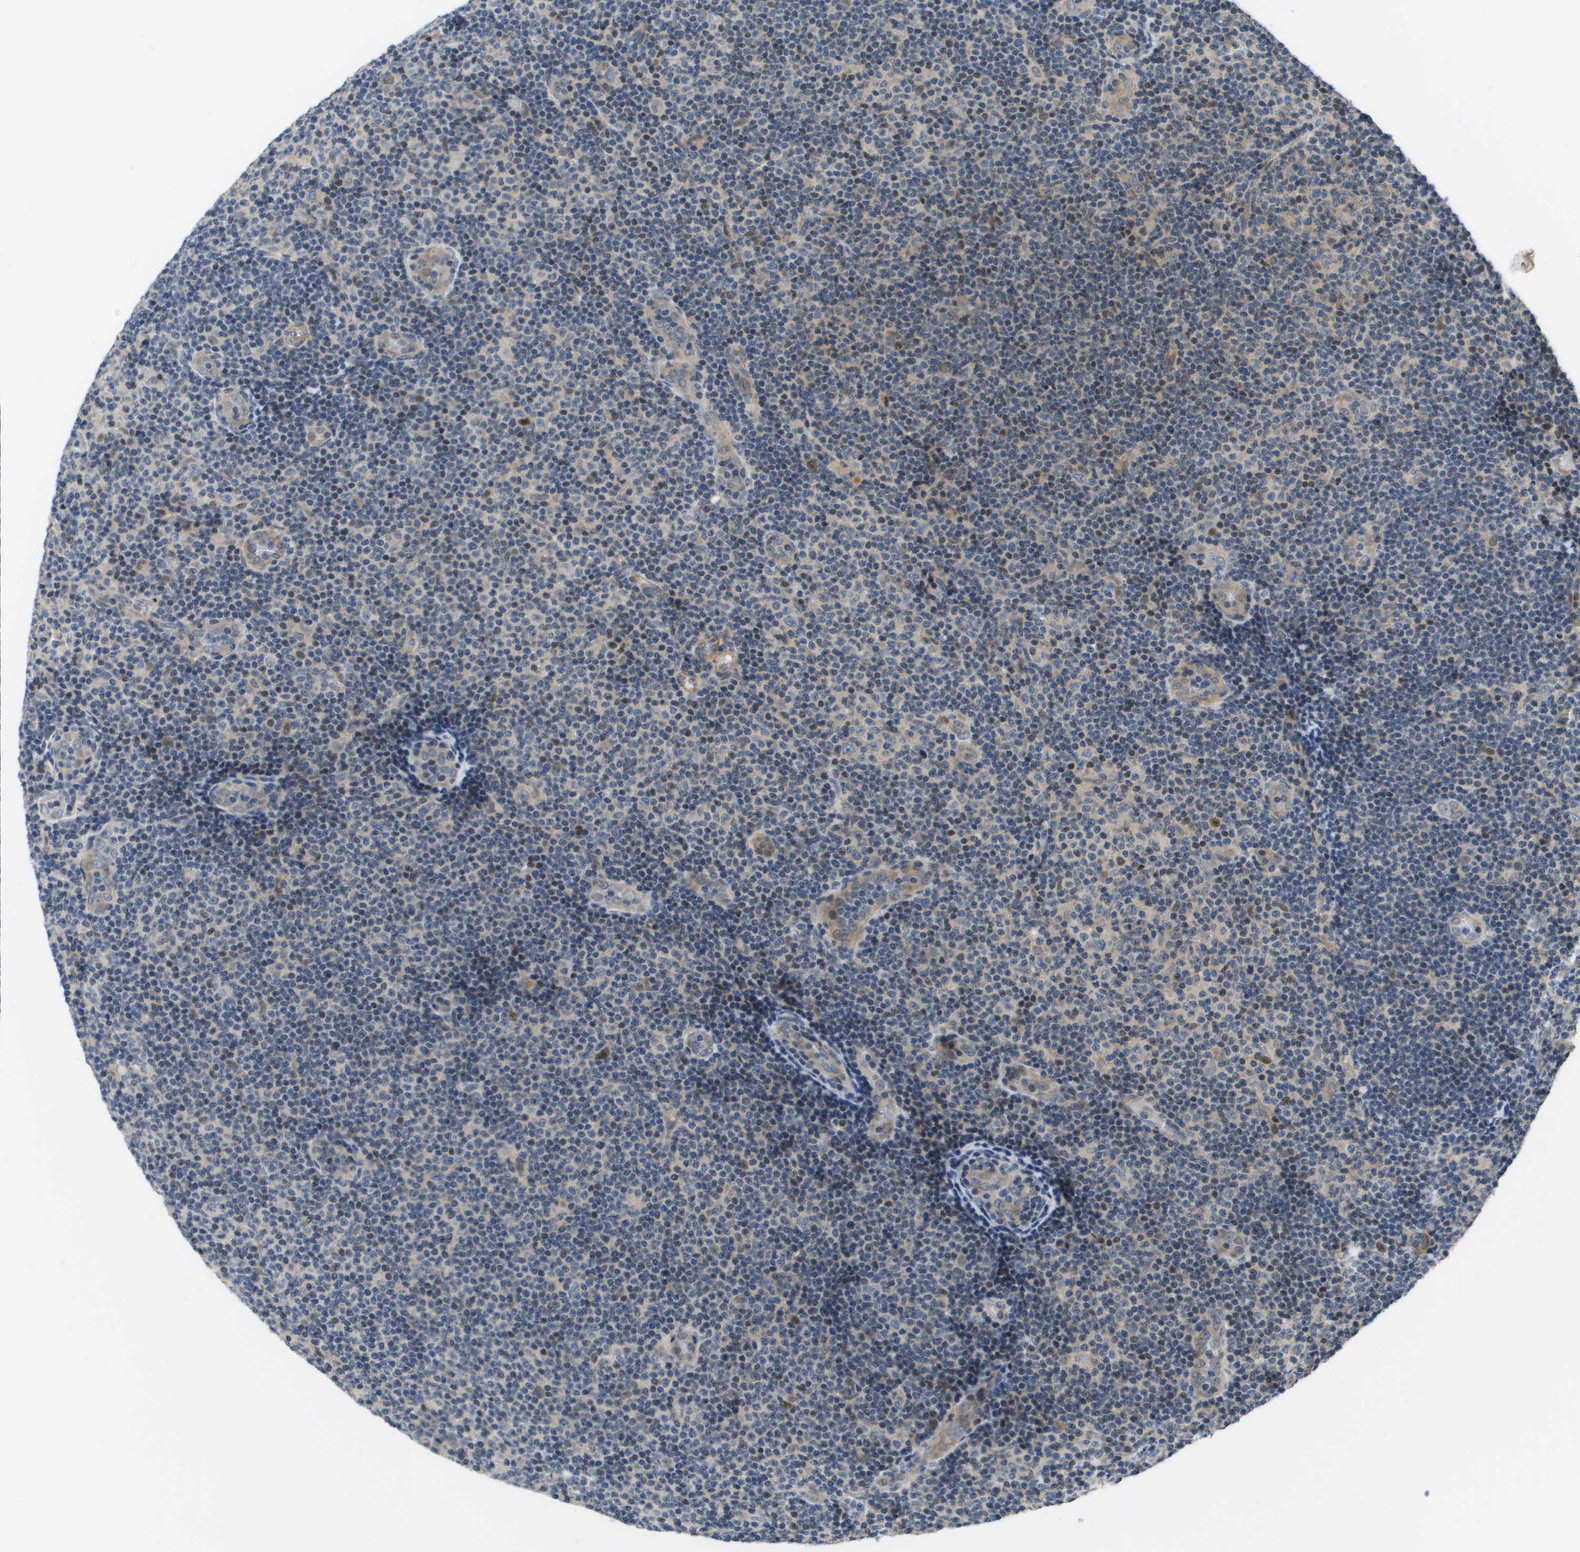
{"staining": {"intensity": "negative", "quantity": "none", "location": "none"}, "tissue": "lymphoma", "cell_type": "Tumor cells", "image_type": "cancer", "snomed": [{"axis": "morphology", "description": "Malignant lymphoma, non-Hodgkin's type, Low grade"}, {"axis": "topography", "description": "Lymph node"}], "caption": "This is a photomicrograph of IHC staining of lymphoma, which shows no positivity in tumor cells.", "gene": "ENPP5", "patient": {"sex": "male", "age": 83}}